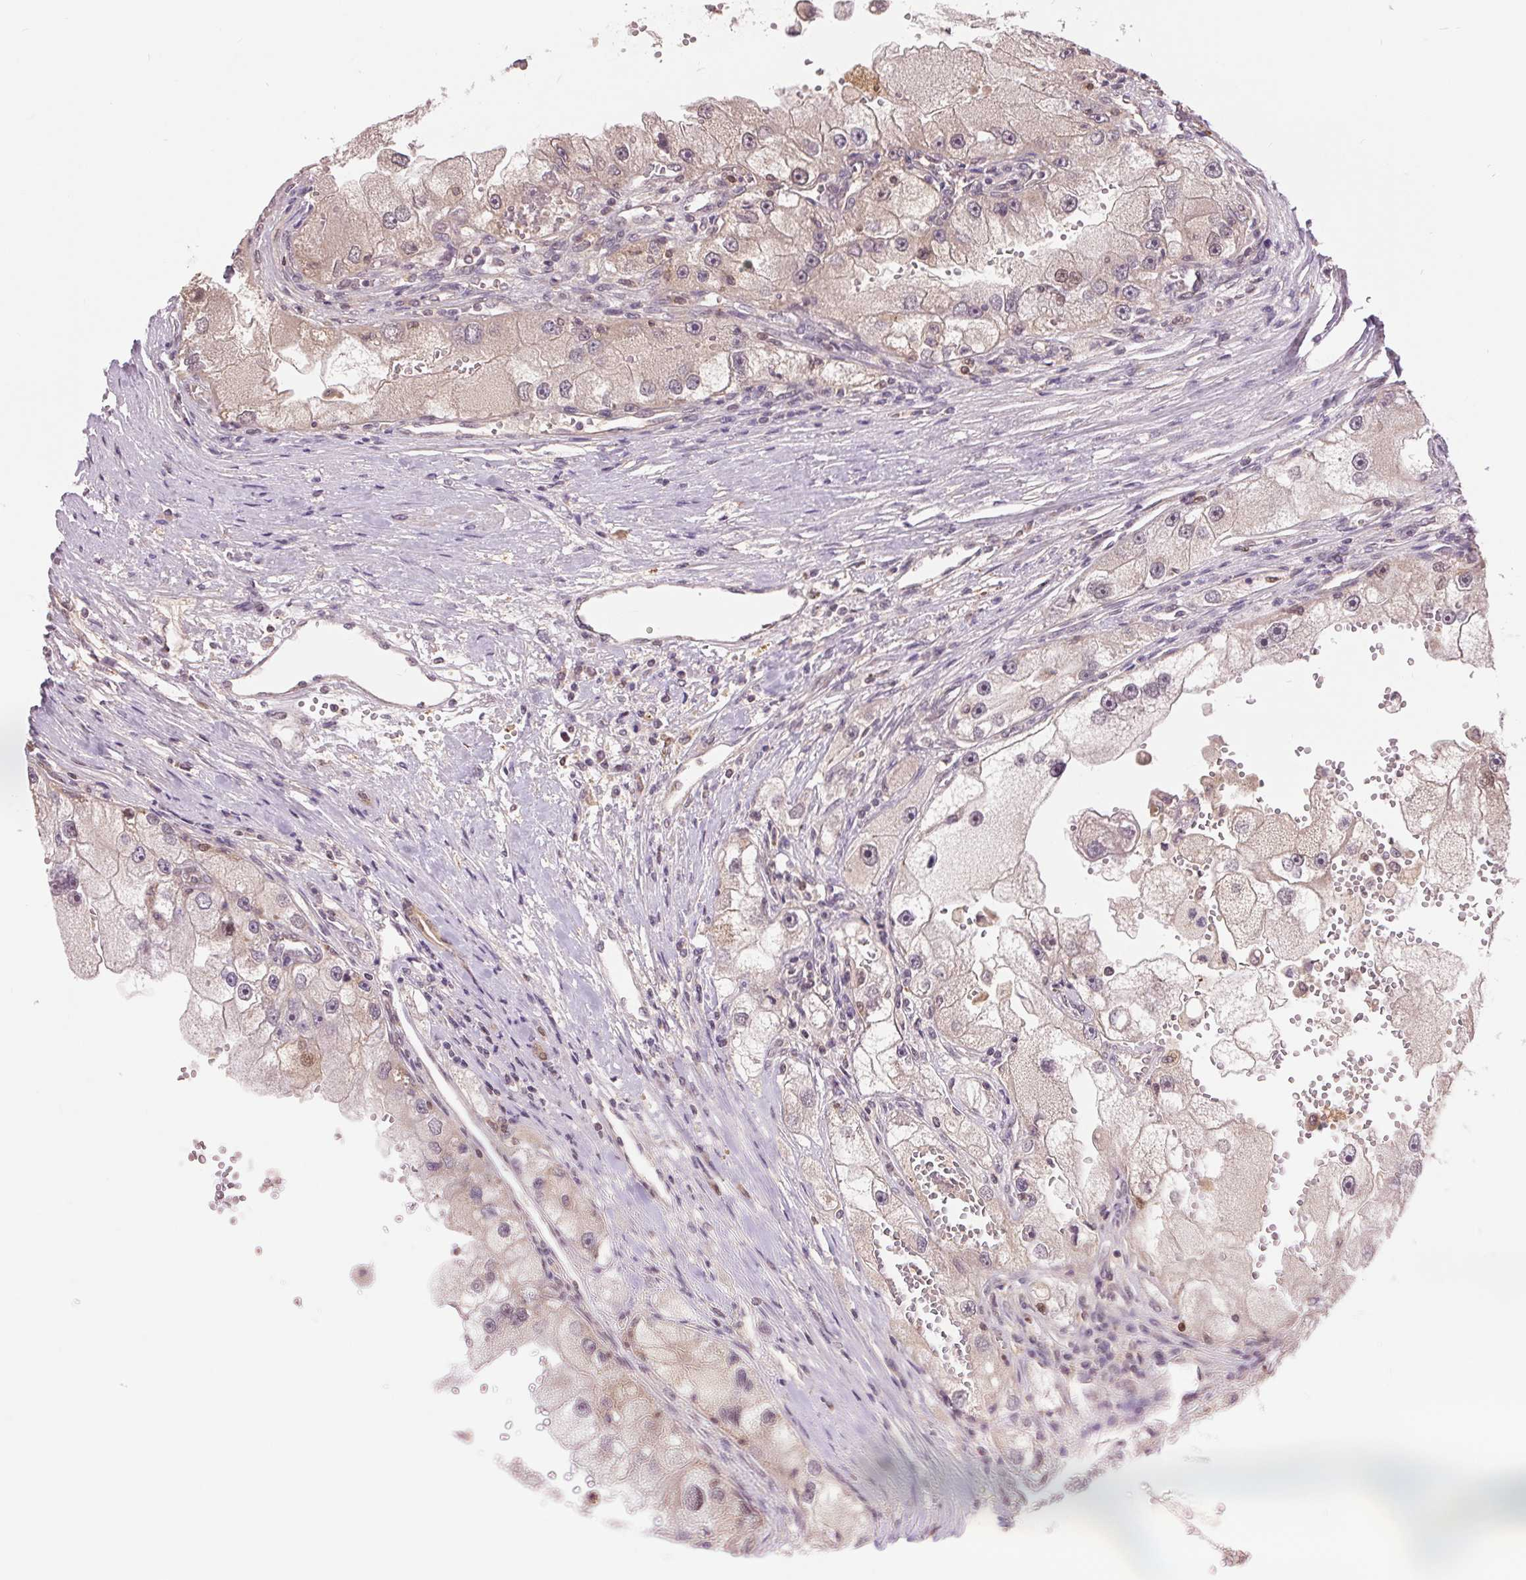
{"staining": {"intensity": "weak", "quantity": "25%-75%", "location": "cytoplasmic/membranous,nuclear"}, "tissue": "renal cancer", "cell_type": "Tumor cells", "image_type": "cancer", "snomed": [{"axis": "morphology", "description": "Adenocarcinoma, NOS"}, {"axis": "topography", "description": "Kidney"}], "caption": "The immunohistochemical stain highlights weak cytoplasmic/membranous and nuclear positivity in tumor cells of renal cancer tissue.", "gene": "TMEM273", "patient": {"sex": "male", "age": 63}}